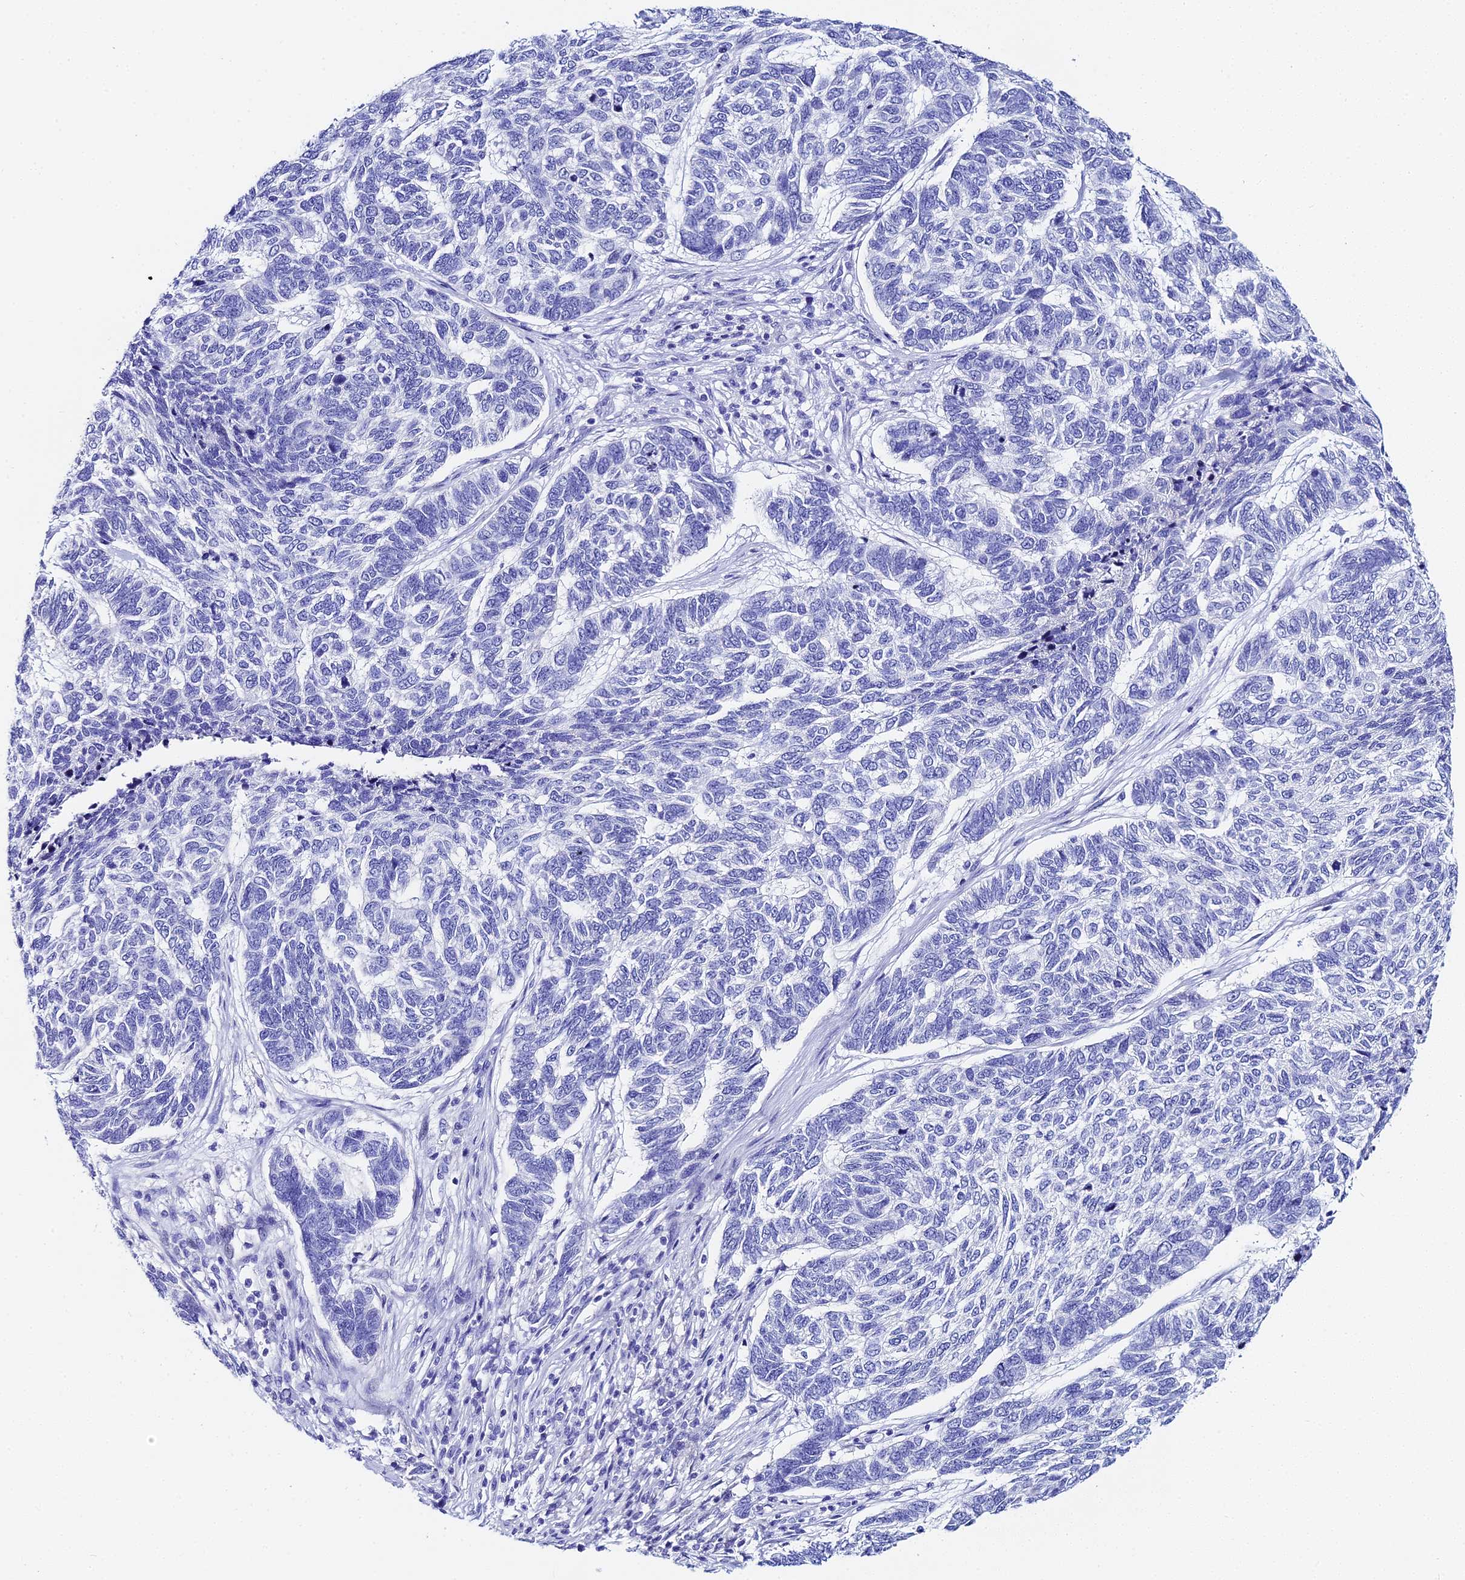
{"staining": {"intensity": "negative", "quantity": "none", "location": "none"}, "tissue": "skin cancer", "cell_type": "Tumor cells", "image_type": "cancer", "snomed": [{"axis": "morphology", "description": "Basal cell carcinoma"}, {"axis": "topography", "description": "Skin"}], "caption": "High power microscopy micrograph of an immunohistochemistry (IHC) image of skin basal cell carcinoma, revealing no significant staining in tumor cells.", "gene": "HSPA1L", "patient": {"sex": "female", "age": 65}}